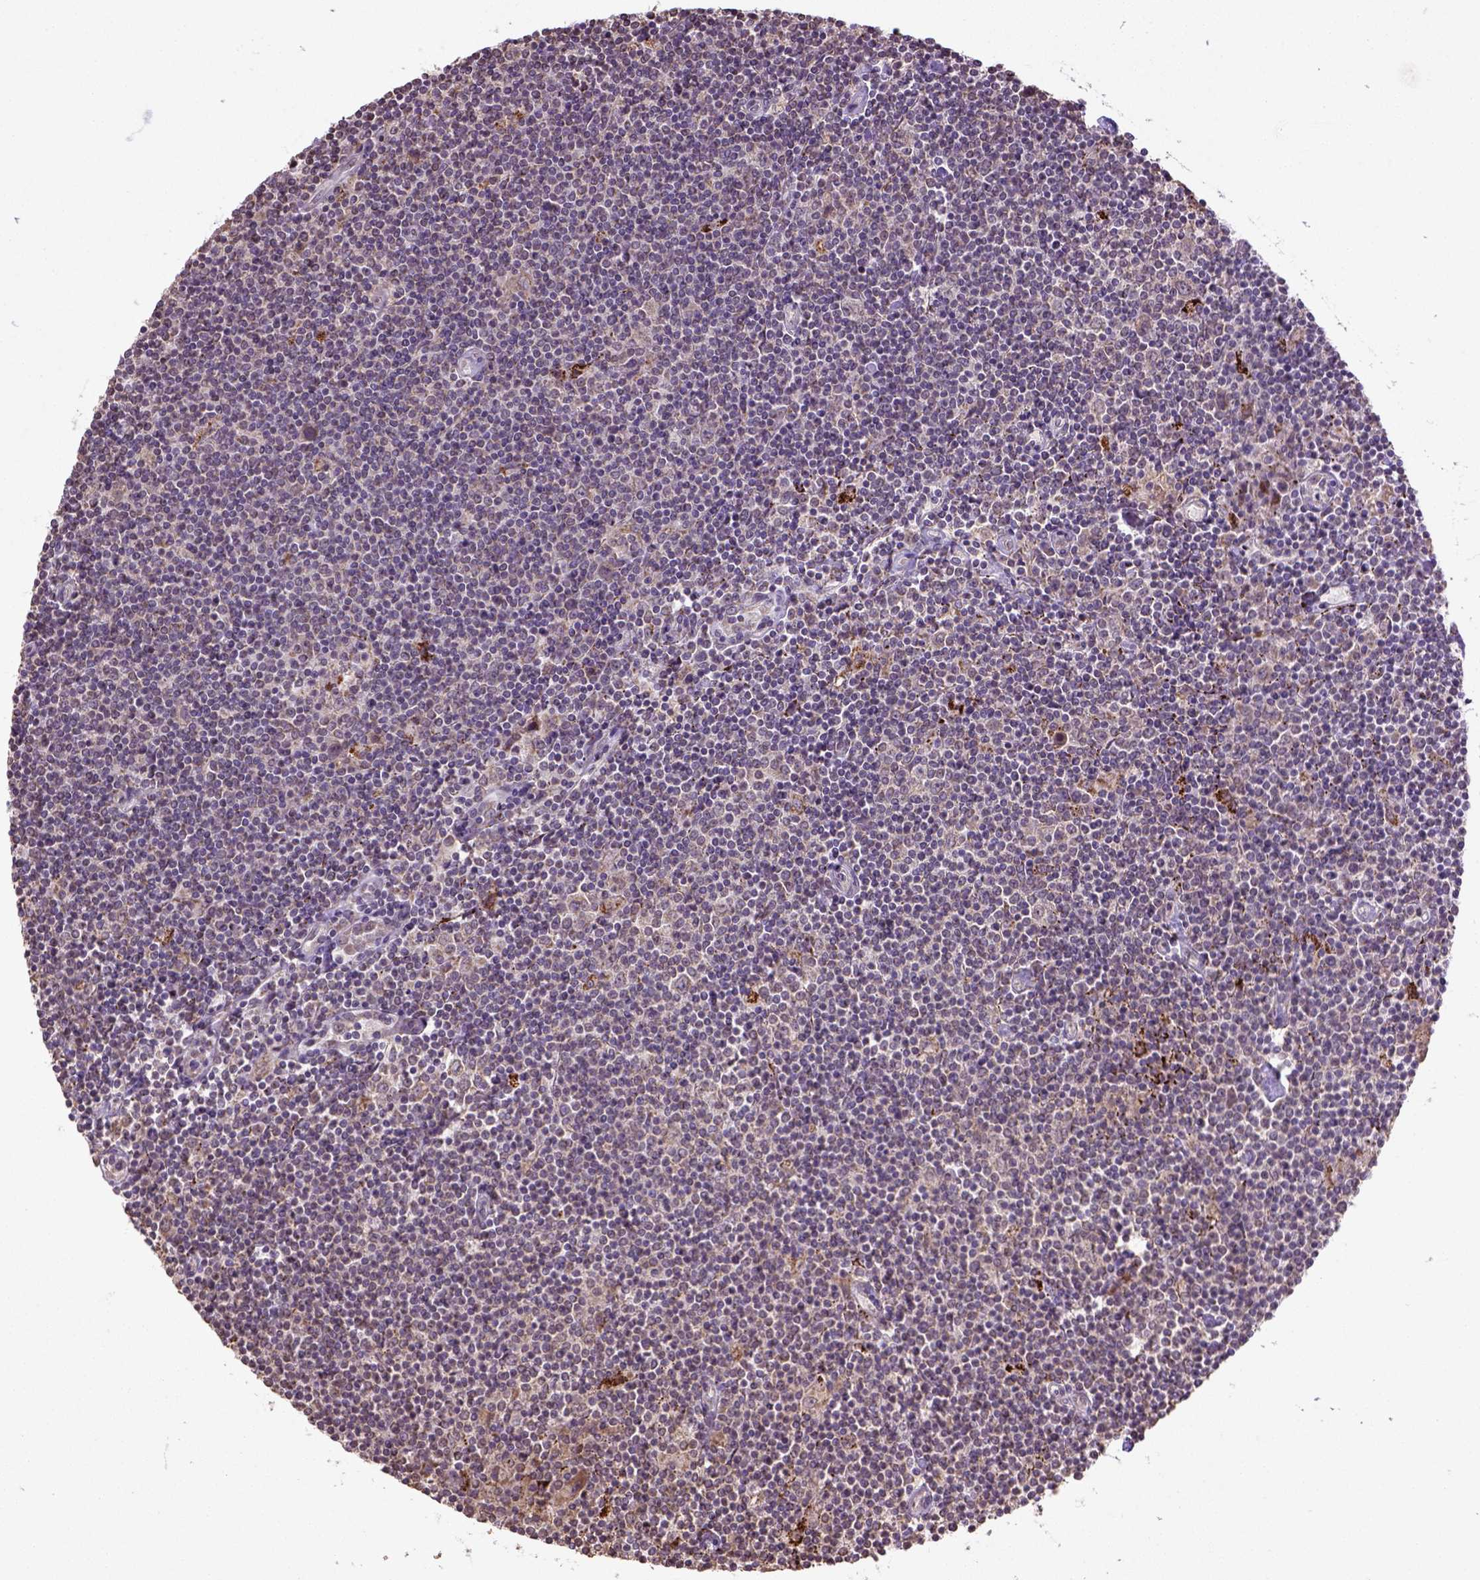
{"staining": {"intensity": "negative", "quantity": "none", "location": "none"}, "tissue": "lymphoma", "cell_type": "Tumor cells", "image_type": "cancer", "snomed": [{"axis": "morphology", "description": "Hodgkin's disease, NOS"}, {"axis": "topography", "description": "Lymph node"}], "caption": "This is a histopathology image of immunohistochemistry staining of Hodgkin's disease, which shows no positivity in tumor cells.", "gene": "NUDT10", "patient": {"sex": "male", "age": 40}}